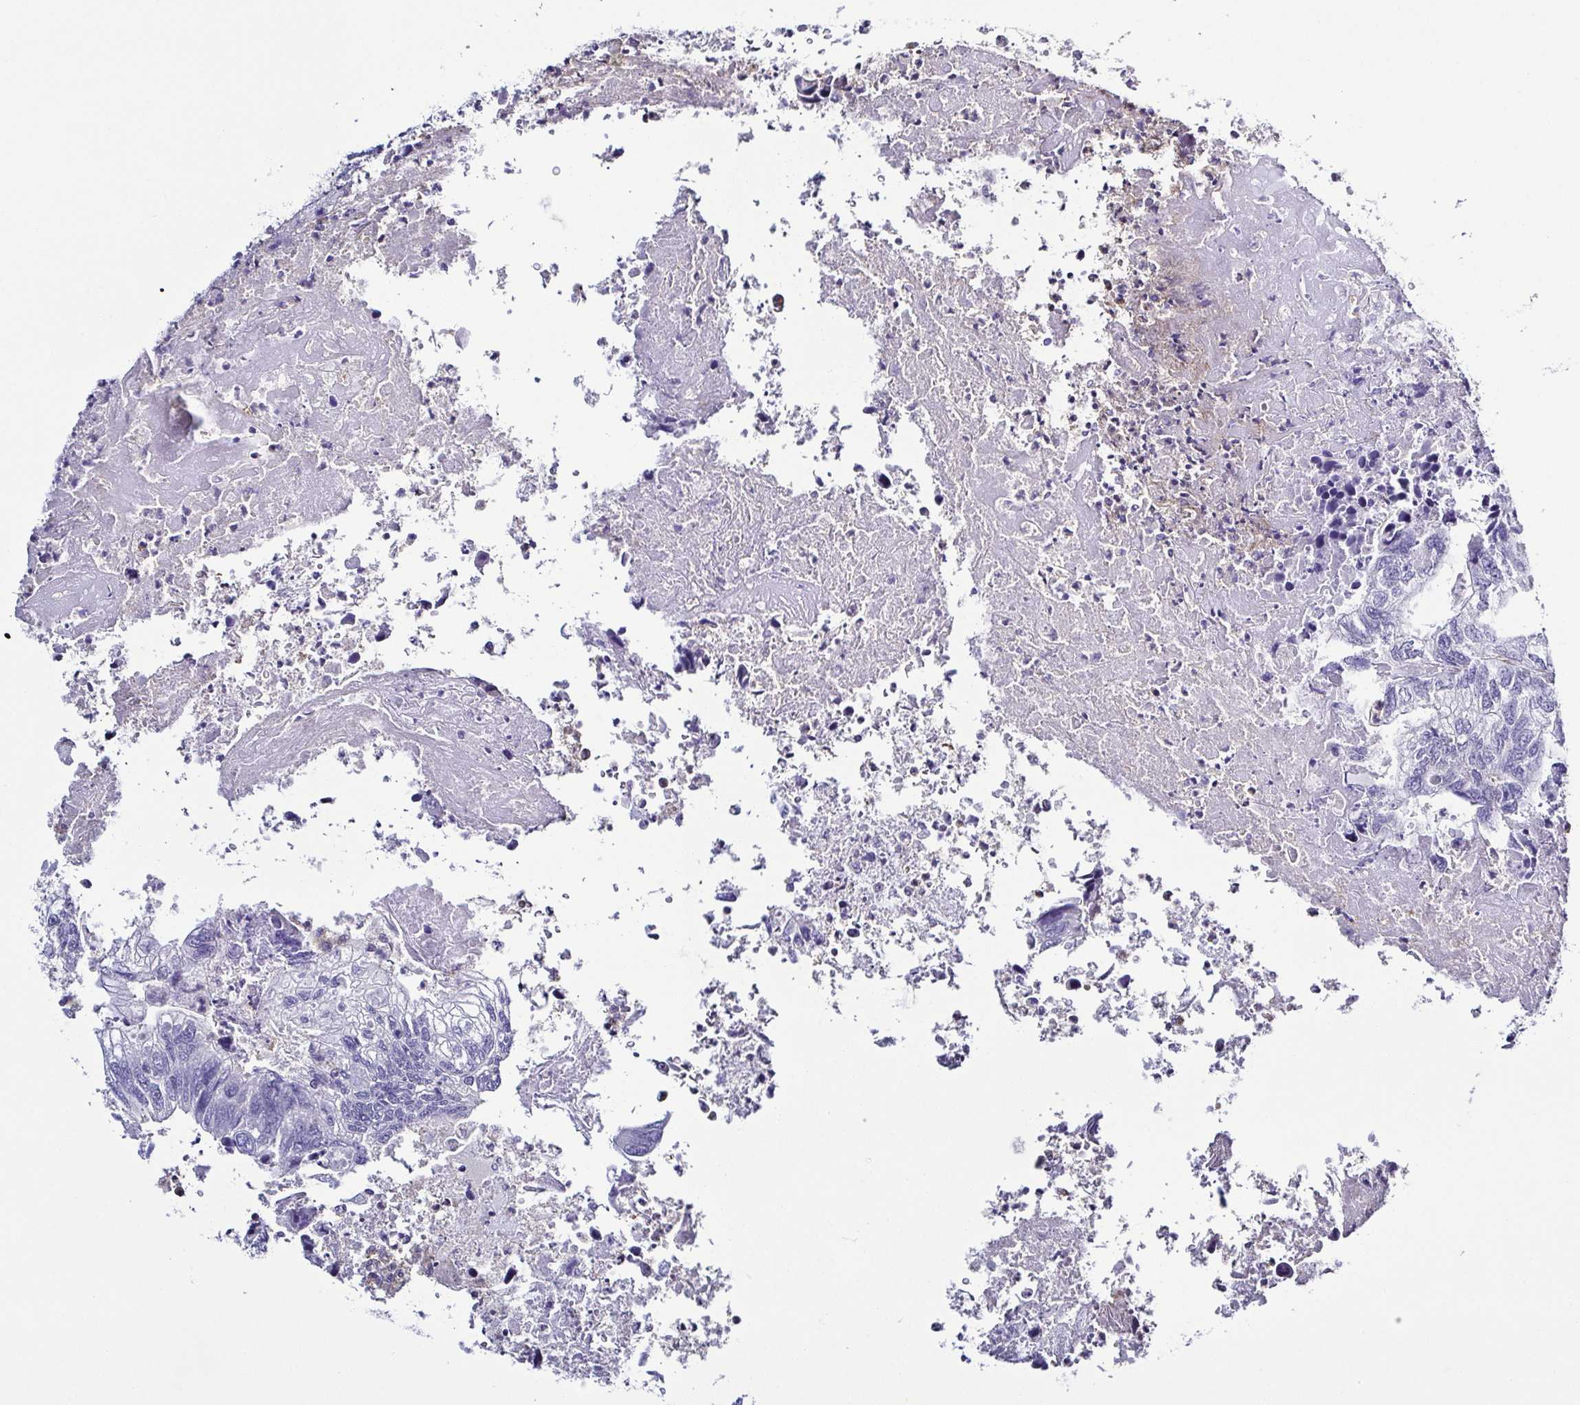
{"staining": {"intensity": "negative", "quantity": "none", "location": "none"}, "tissue": "colorectal cancer", "cell_type": "Tumor cells", "image_type": "cancer", "snomed": [{"axis": "morphology", "description": "Adenocarcinoma, NOS"}, {"axis": "topography", "description": "Colon"}], "caption": "DAB immunohistochemical staining of human colorectal adenocarcinoma shows no significant staining in tumor cells.", "gene": "TNNT2", "patient": {"sex": "female", "age": 67}}